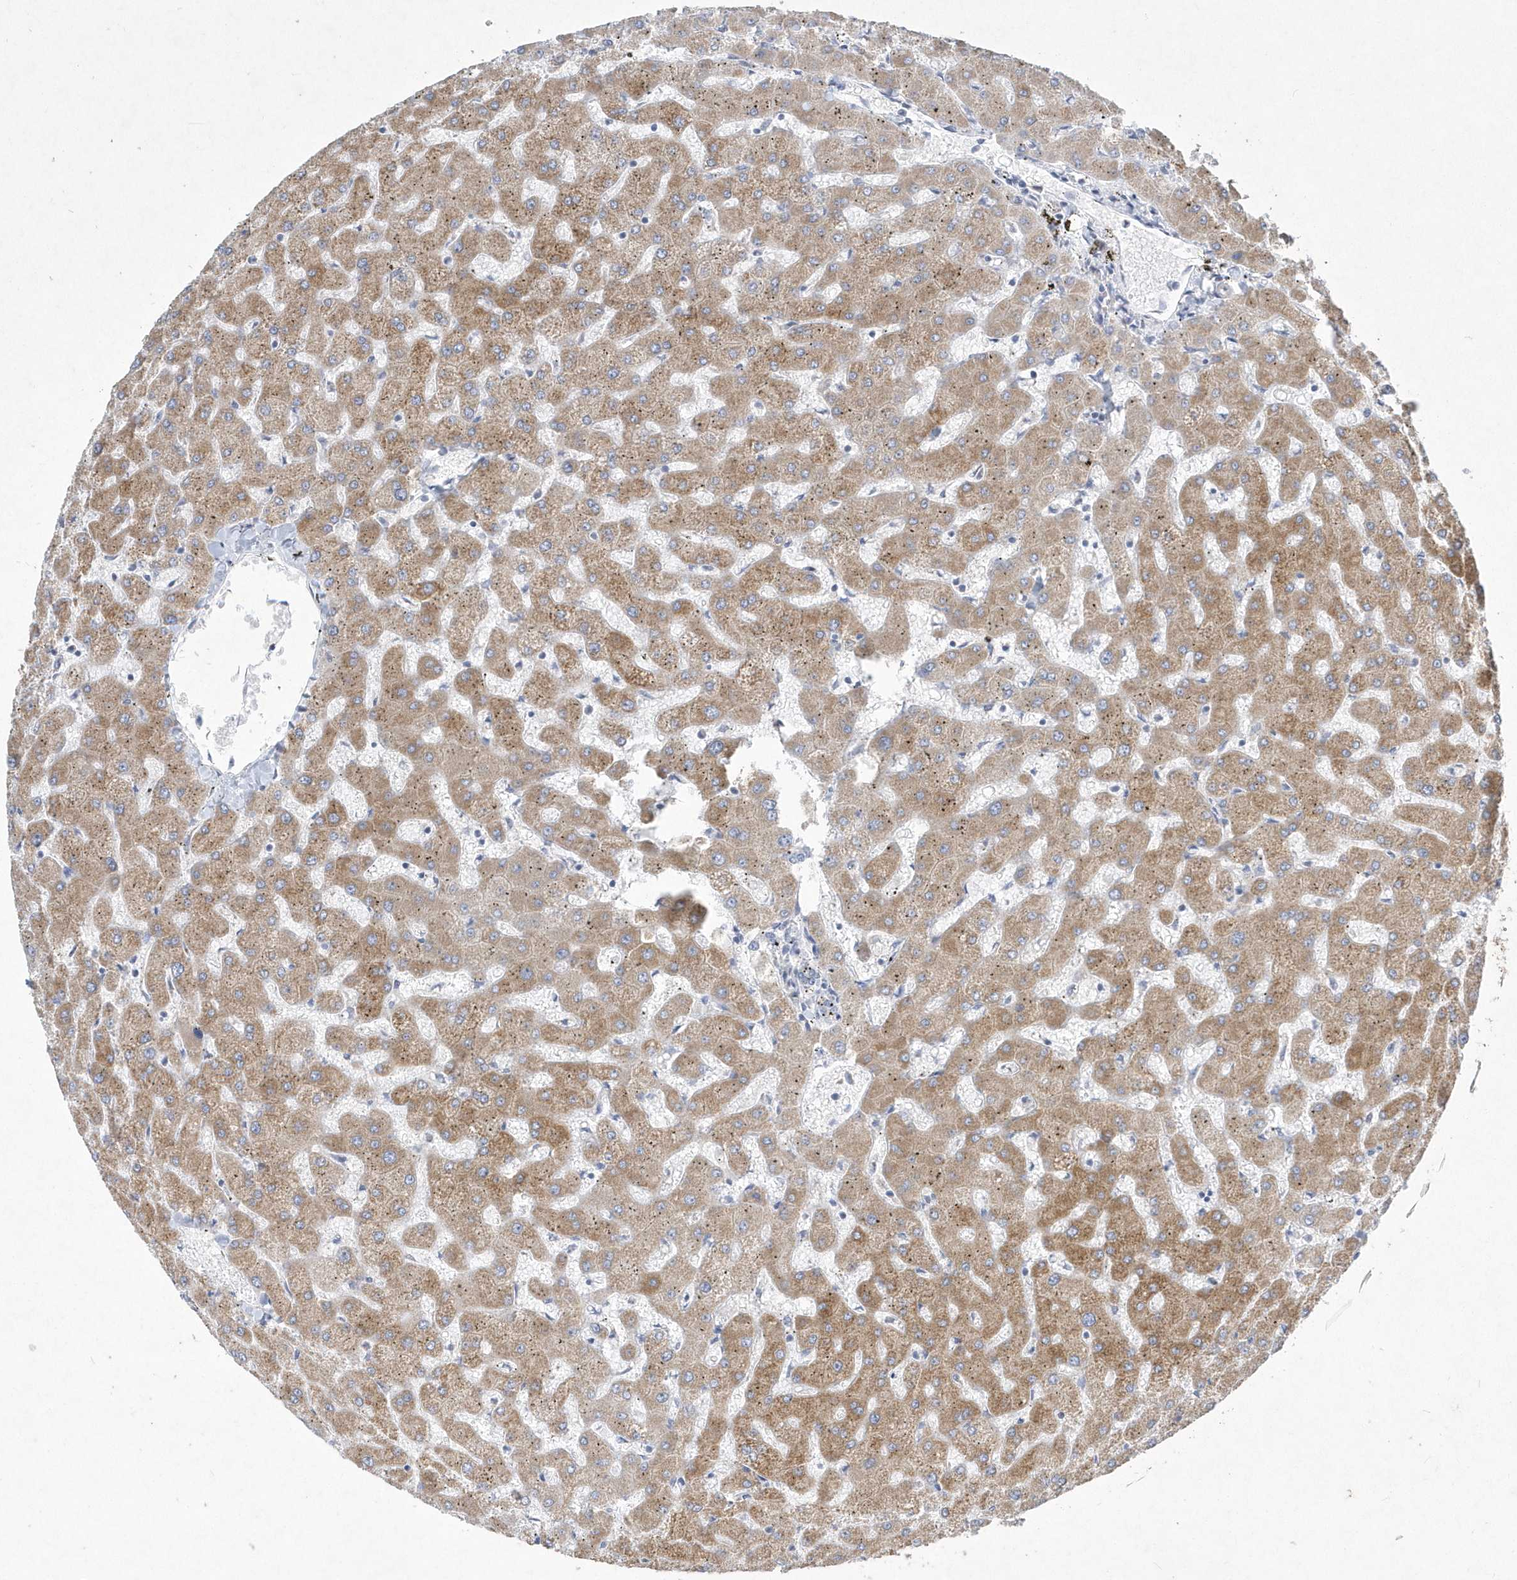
{"staining": {"intensity": "negative", "quantity": "none", "location": "none"}, "tissue": "liver", "cell_type": "Cholangiocytes", "image_type": "normal", "snomed": [{"axis": "morphology", "description": "Normal tissue, NOS"}, {"axis": "topography", "description": "Liver"}], "caption": "Protein analysis of normal liver exhibits no significant positivity in cholangiocytes. (DAB (3,3'-diaminobenzidine) immunohistochemistry (IHC) with hematoxylin counter stain).", "gene": "DGAT1", "patient": {"sex": "female", "age": 63}}